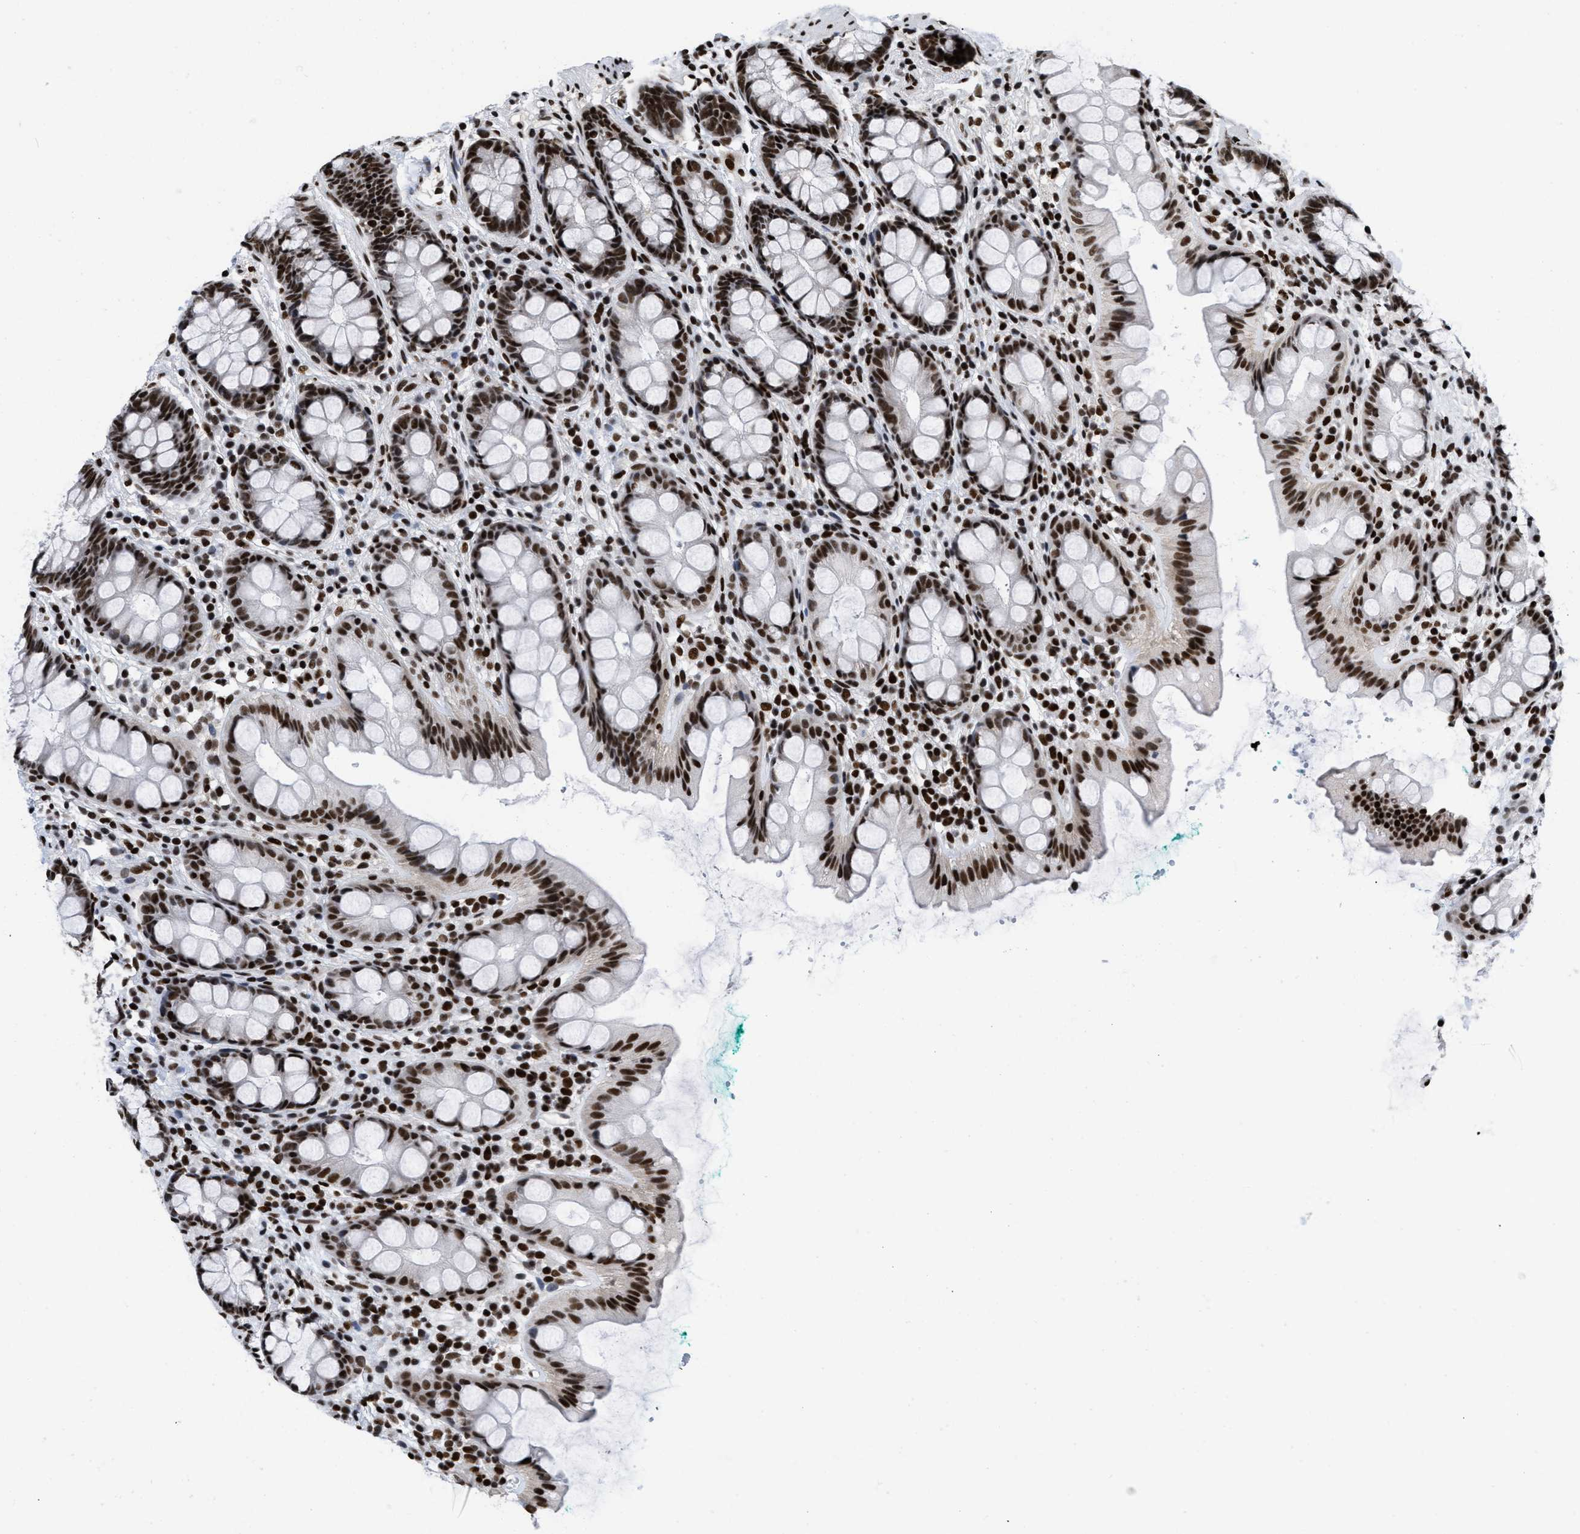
{"staining": {"intensity": "strong", "quantity": ">75%", "location": "nuclear"}, "tissue": "rectum", "cell_type": "Glandular cells", "image_type": "normal", "snomed": [{"axis": "morphology", "description": "Normal tissue, NOS"}, {"axis": "topography", "description": "Rectum"}], "caption": "Protein staining of unremarkable rectum reveals strong nuclear staining in approximately >75% of glandular cells. The protein is shown in brown color, while the nuclei are stained blue.", "gene": "CREB1", "patient": {"sex": "female", "age": 65}}